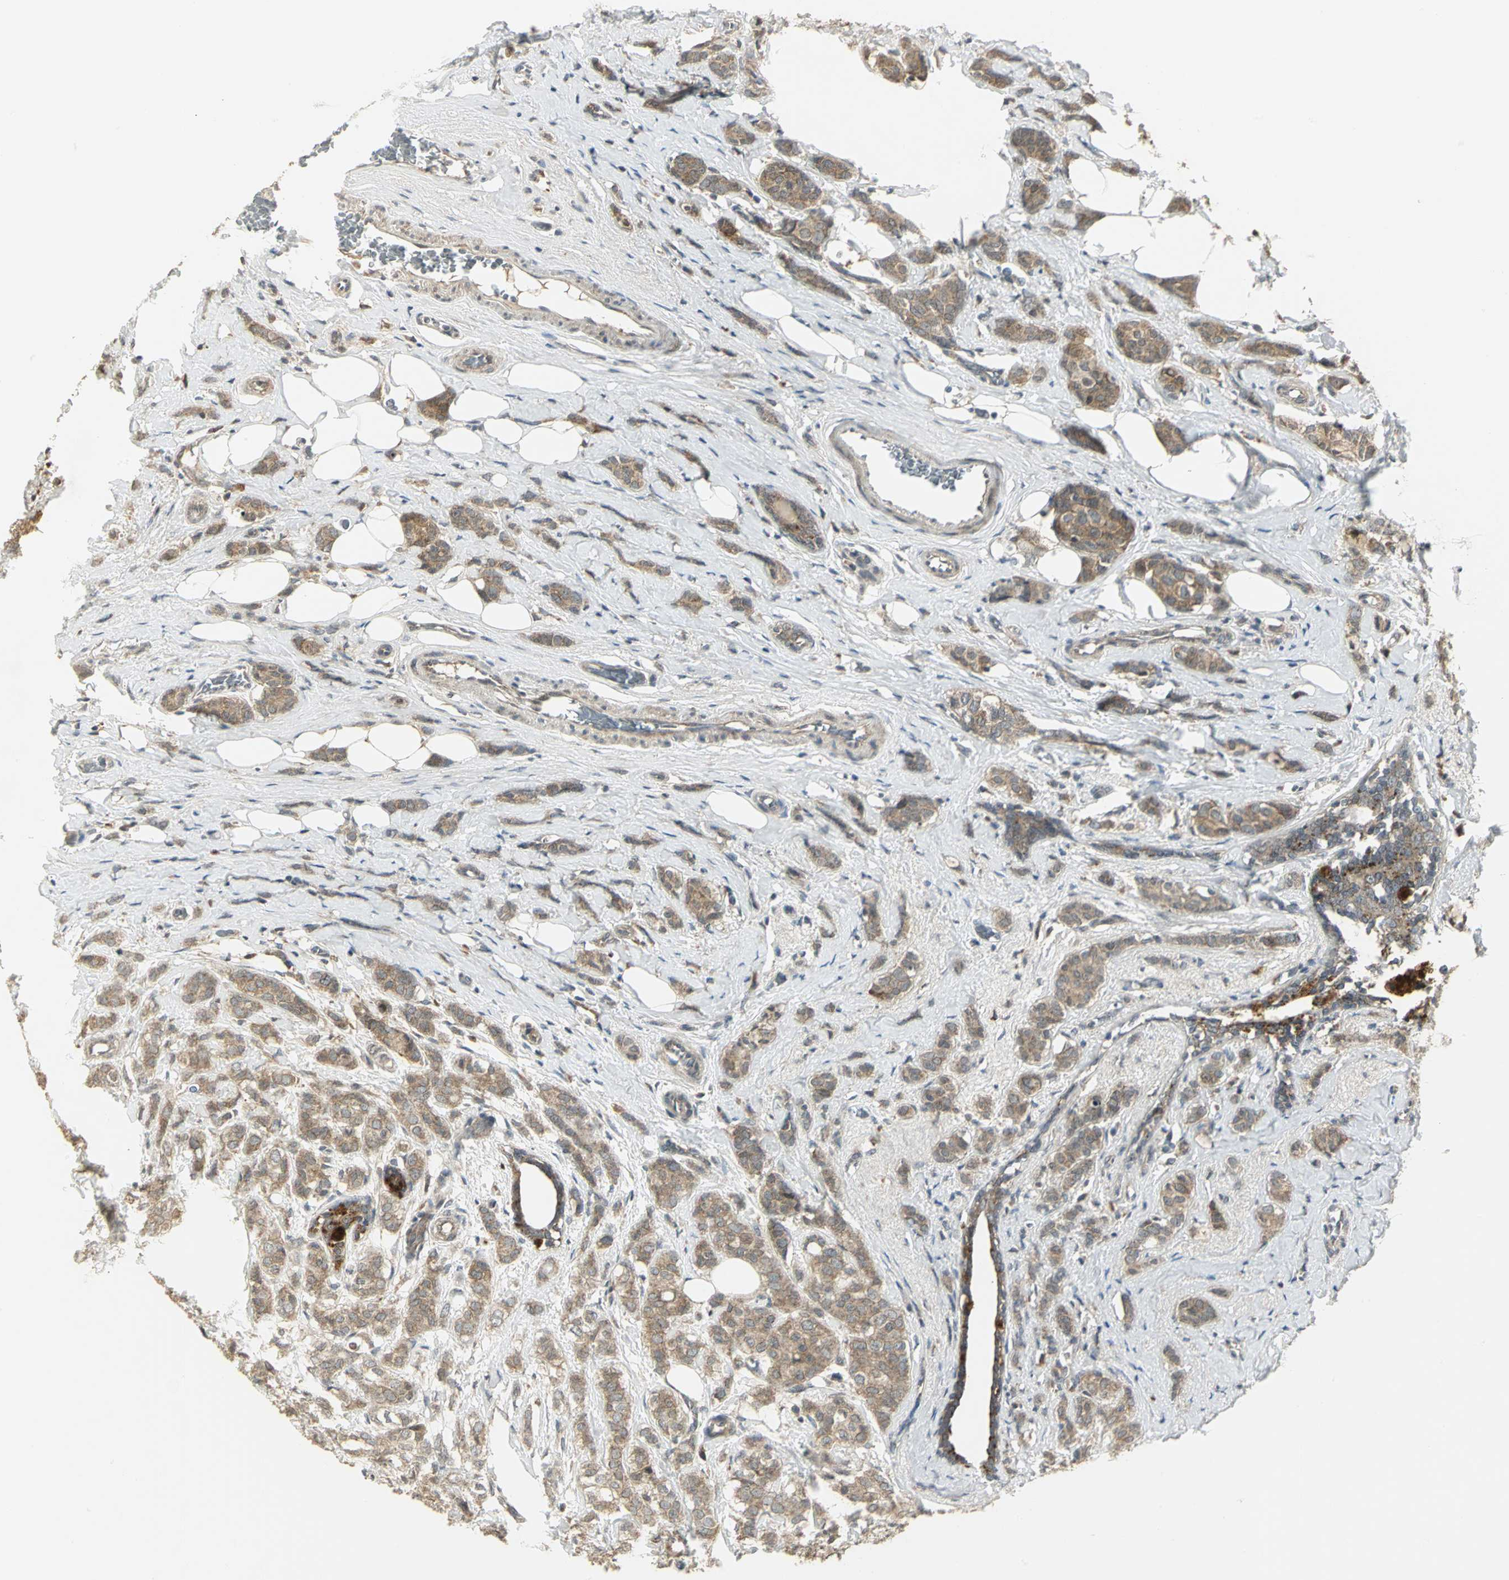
{"staining": {"intensity": "weak", "quantity": ">75%", "location": "cytoplasmic/membranous"}, "tissue": "breast cancer", "cell_type": "Tumor cells", "image_type": "cancer", "snomed": [{"axis": "morphology", "description": "Lobular carcinoma"}, {"axis": "topography", "description": "Breast"}], "caption": "Human lobular carcinoma (breast) stained with a brown dye displays weak cytoplasmic/membranous positive expression in about >75% of tumor cells.", "gene": "MAPK8IP3", "patient": {"sex": "female", "age": 60}}